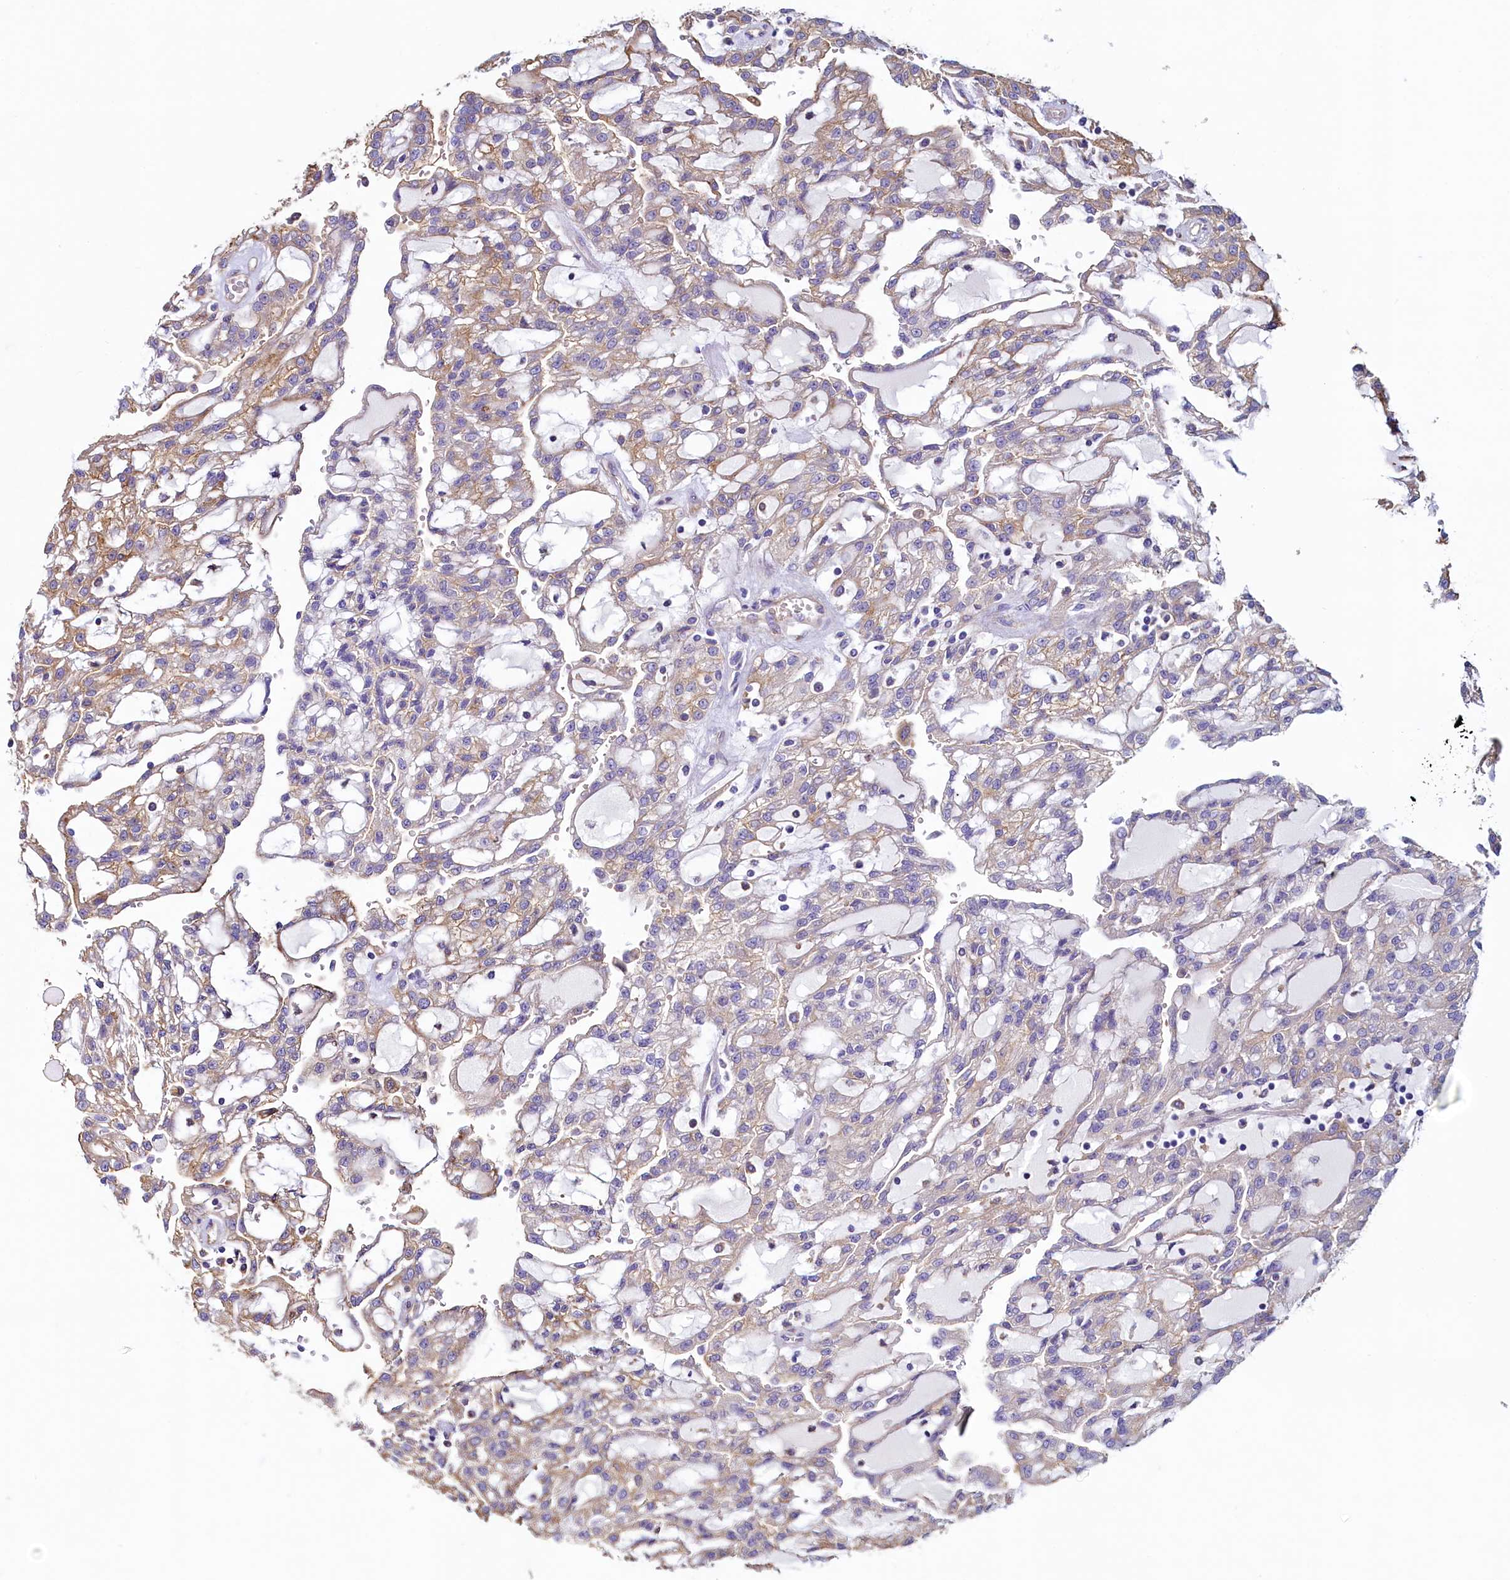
{"staining": {"intensity": "moderate", "quantity": "25%-75%", "location": "cytoplasmic/membranous"}, "tissue": "renal cancer", "cell_type": "Tumor cells", "image_type": "cancer", "snomed": [{"axis": "morphology", "description": "Adenocarcinoma, NOS"}, {"axis": "topography", "description": "Kidney"}], "caption": "Immunohistochemistry staining of adenocarcinoma (renal), which displays medium levels of moderate cytoplasmic/membranous positivity in approximately 25%-75% of tumor cells indicating moderate cytoplasmic/membranous protein positivity. The staining was performed using DAB (brown) for protein detection and nuclei were counterstained in hematoxylin (blue).", "gene": "GPR21", "patient": {"sex": "male", "age": 63}}